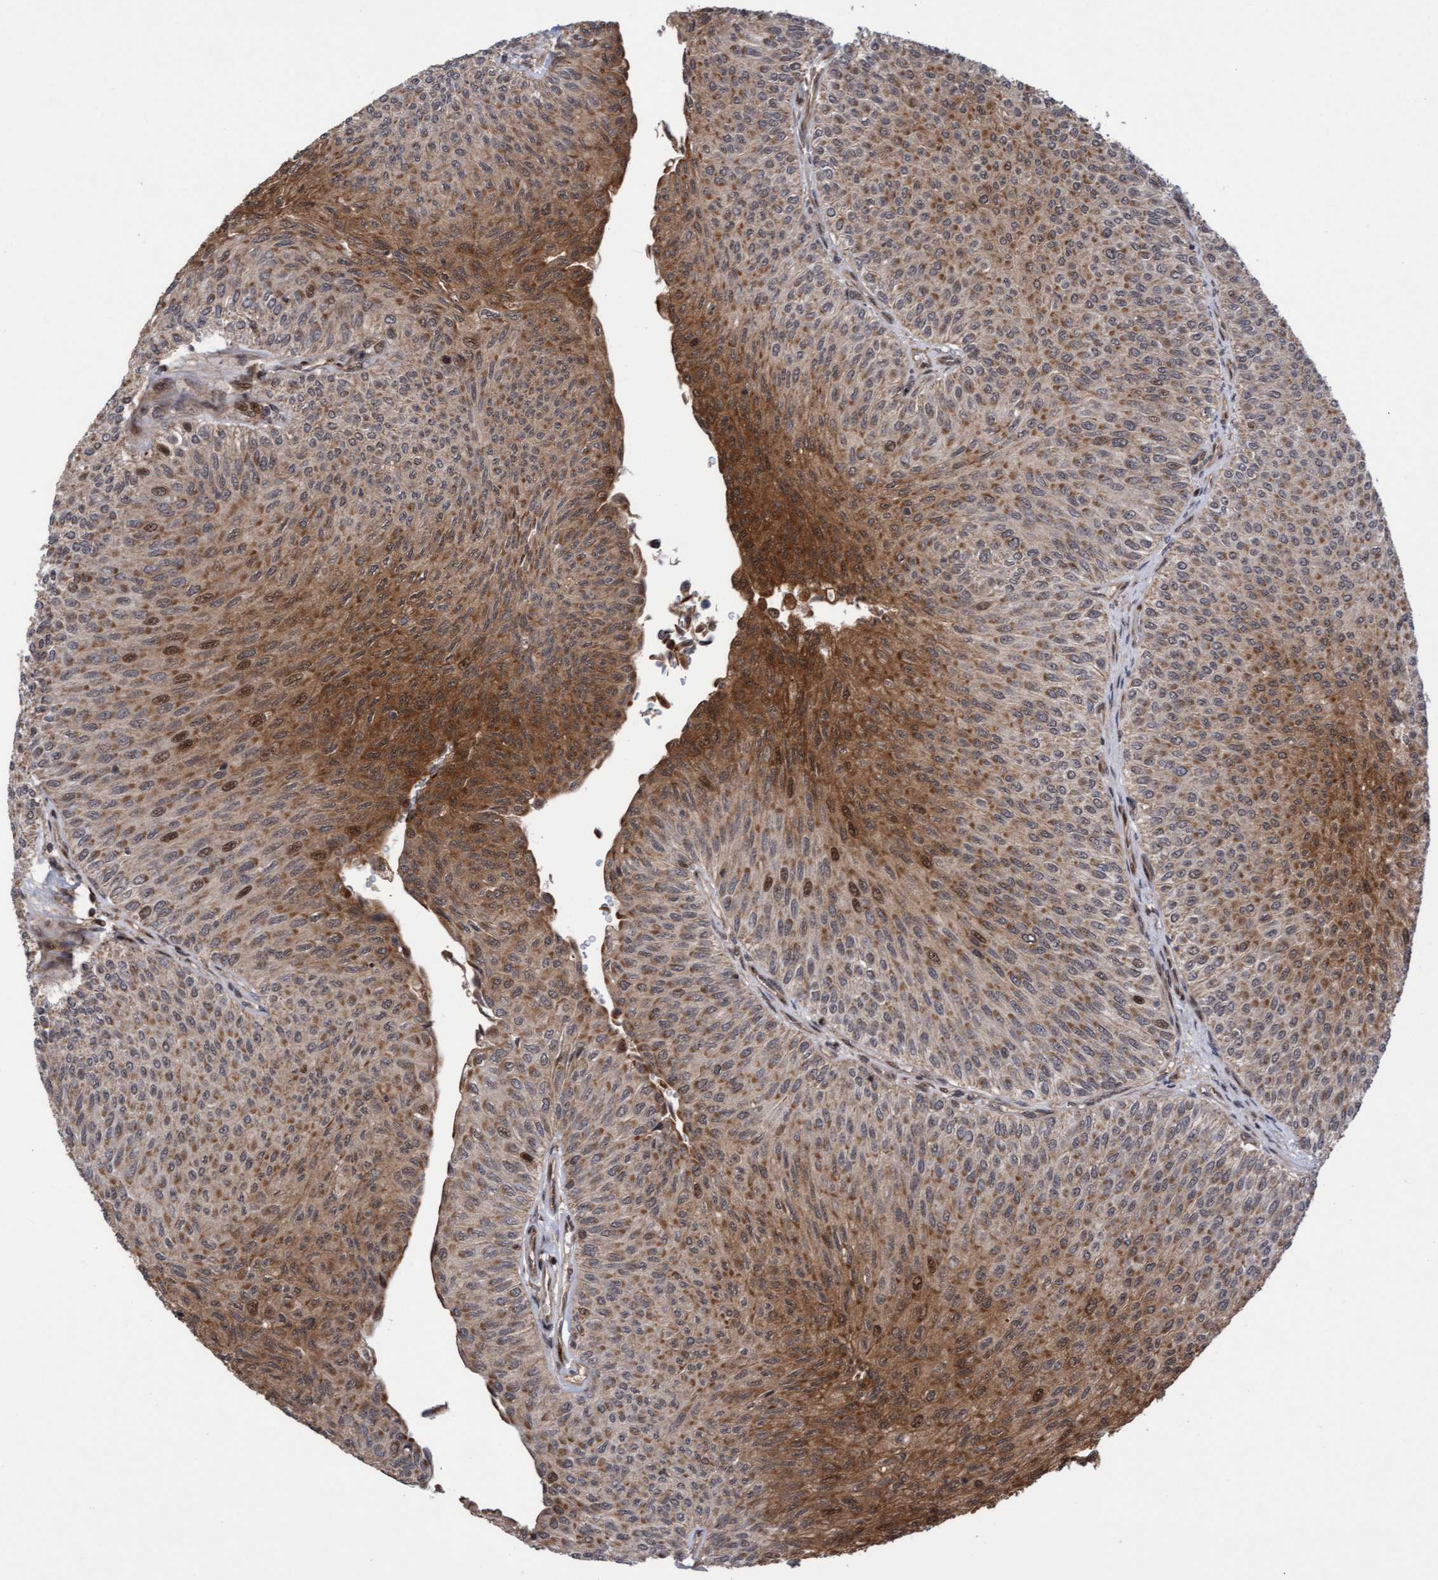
{"staining": {"intensity": "moderate", "quantity": ">75%", "location": "cytoplasmic/membranous,nuclear"}, "tissue": "urothelial cancer", "cell_type": "Tumor cells", "image_type": "cancer", "snomed": [{"axis": "morphology", "description": "Urothelial carcinoma, Low grade"}, {"axis": "topography", "description": "Urinary bladder"}], "caption": "About >75% of tumor cells in human low-grade urothelial carcinoma show moderate cytoplasmic/membranous and nuclear protein staining as visualized by brown immunohistochemical staining.", "gene": "ITFG1", "patient": {"sex": "male", "age": 78}}